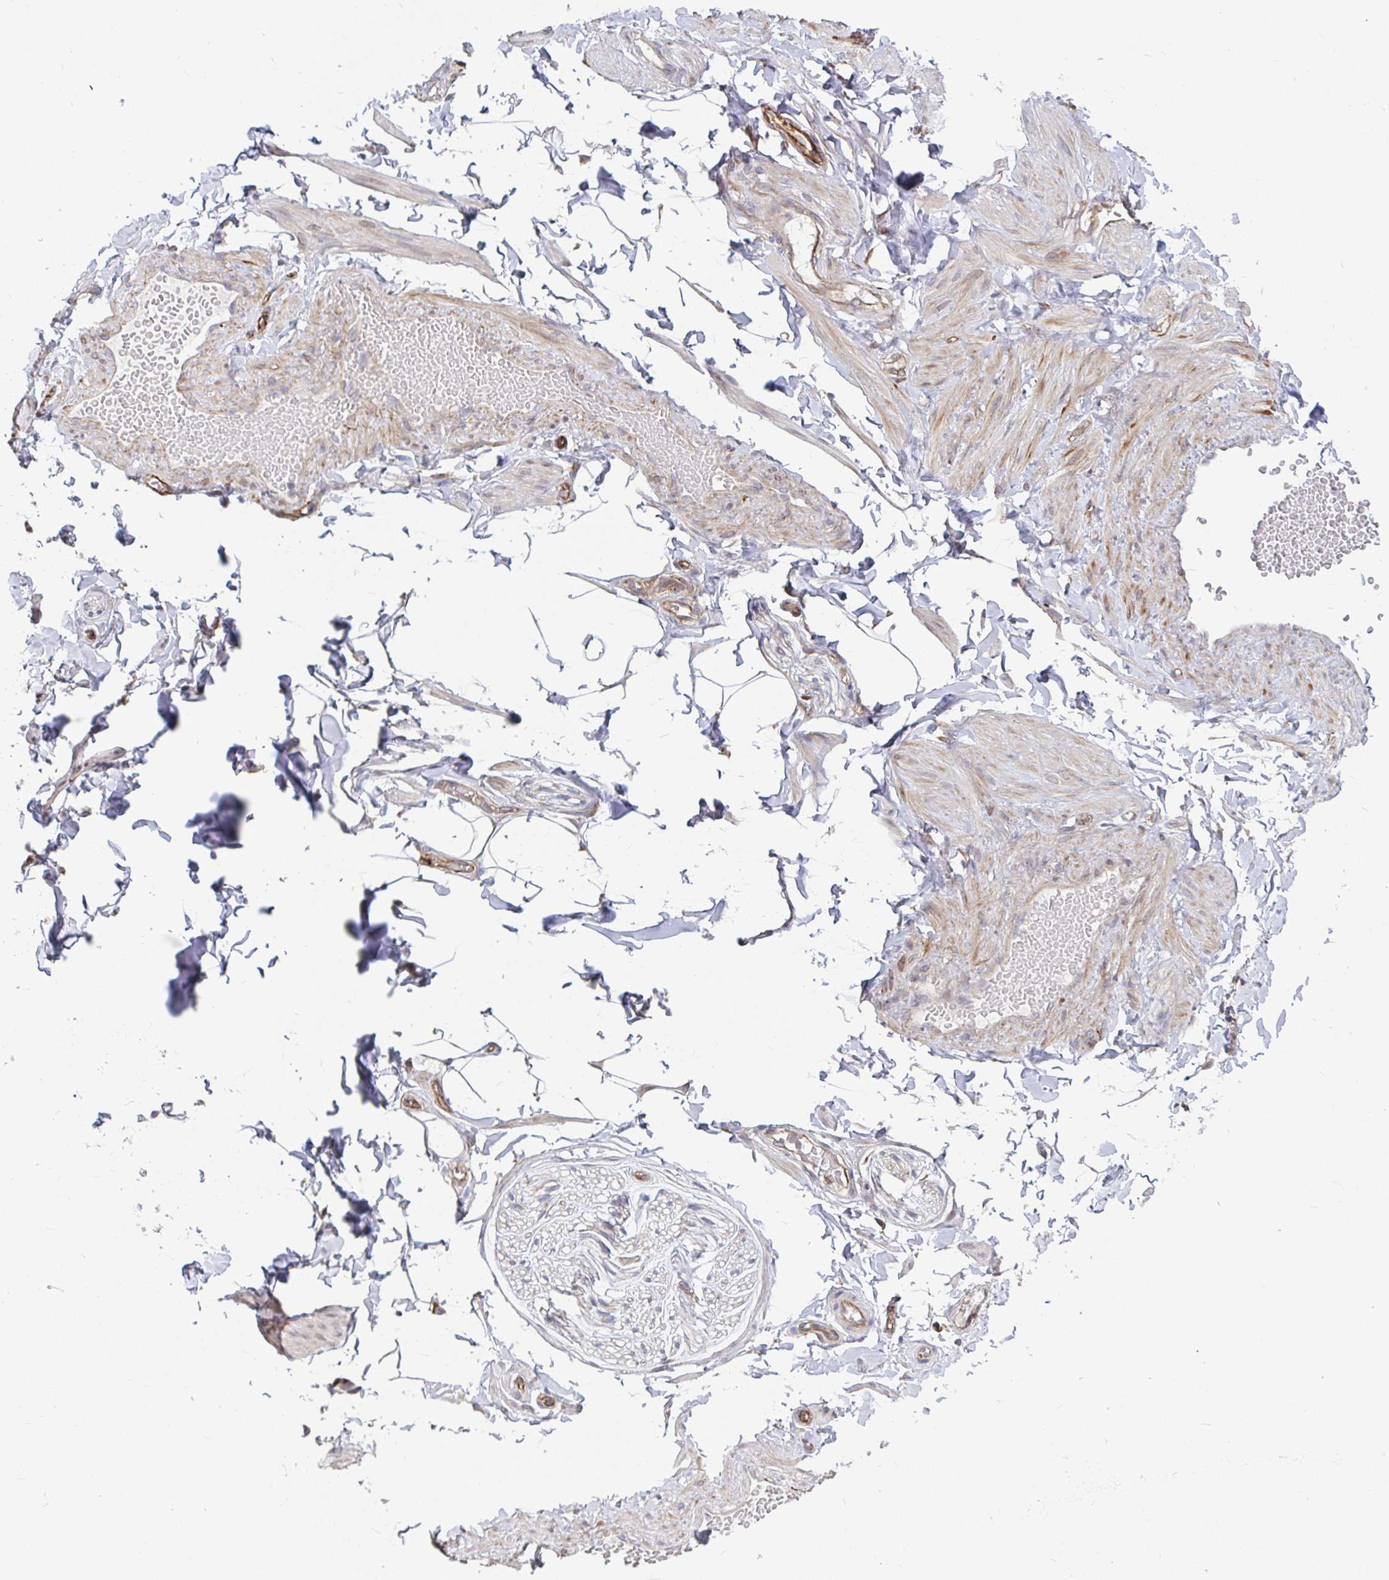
{"staining": {"intensity": "negative", "quantity": "none", "location": "none"}, "tissue": "adipose tissue", "cell_type": "Adipocytes", "image_type": "normal", "snomed": [{"axis": "morphology", "description": "Normal tissue, NOS"}, {"axis": "topography", "description": "Soft tissue"}, {"axis": "topography", "description": "Adipose tissue"}, {"axis": "topography", "description": "Vascular tissue"}, {"axis": "topography", "description": "Peripheral nerve tissue"}], "caption": "Benign adipose tissue was stained to show a protein in brown. There is no significant positivity in adipocytes. Nuclei are stained in blue.", "gene": "EIF1AD", "patient": {"sex": "male", "age": 29}}